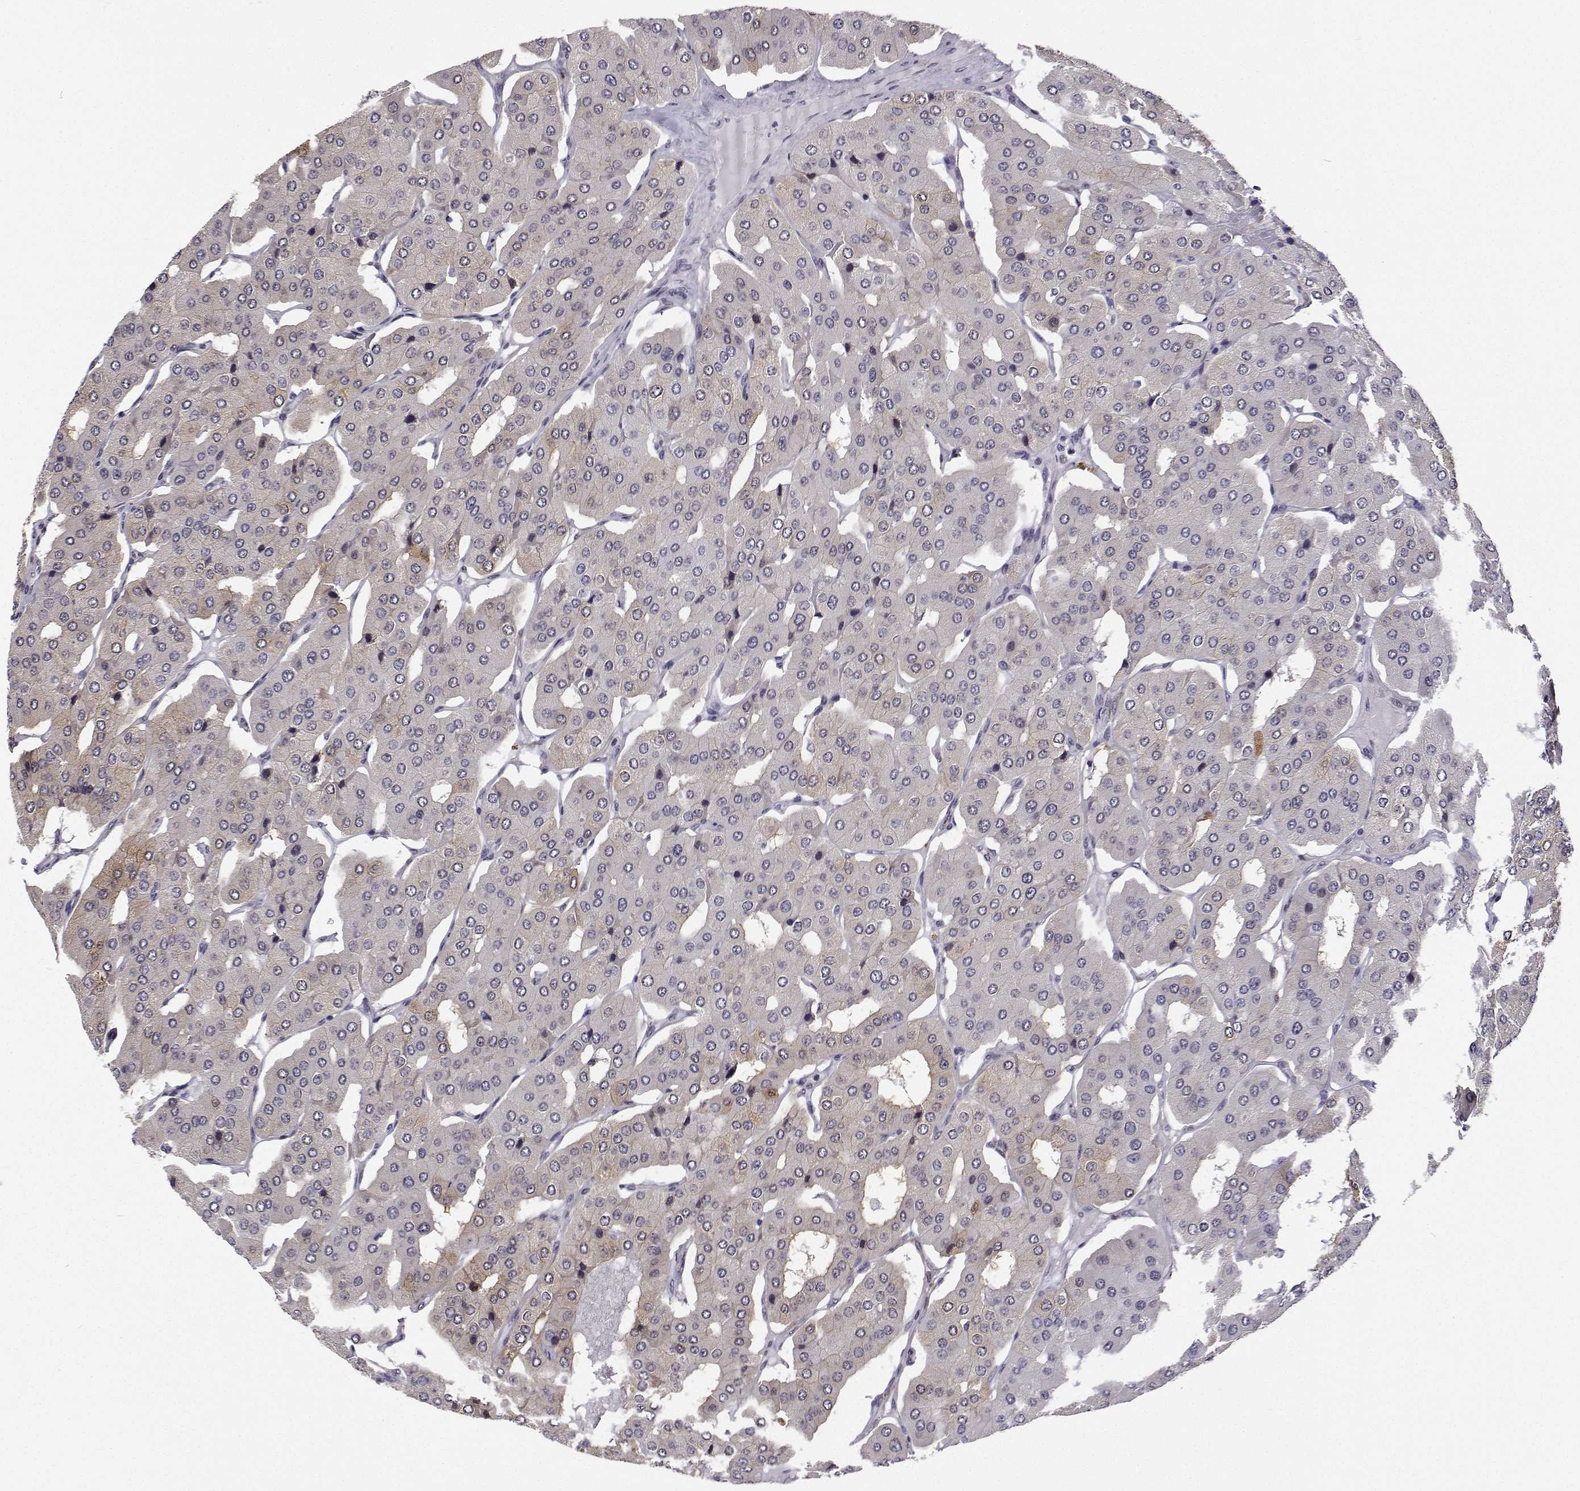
{"staining": {"intensity": "weak", "quantity": "<25%", "location": "cytoplasmic/membranous"}, "tissue": "parathyroid gland", "cell_type": "Glandular cells", "image_type": "normal", "snomed": [{"axis": "morphology", "description": "Normal tissue, NOS"}, {"axis": "morphology", "description": "Adenoma, NOS"}, {"axis": "topography", "description": "Parathyroid gland"}], "caption": "IHC image of normal human parathyroid gland stained for a protein (brown), which displays no staining in glandular cells.", "gene": "PHGDH", "patient": {"sex": "female", "age": 86}}